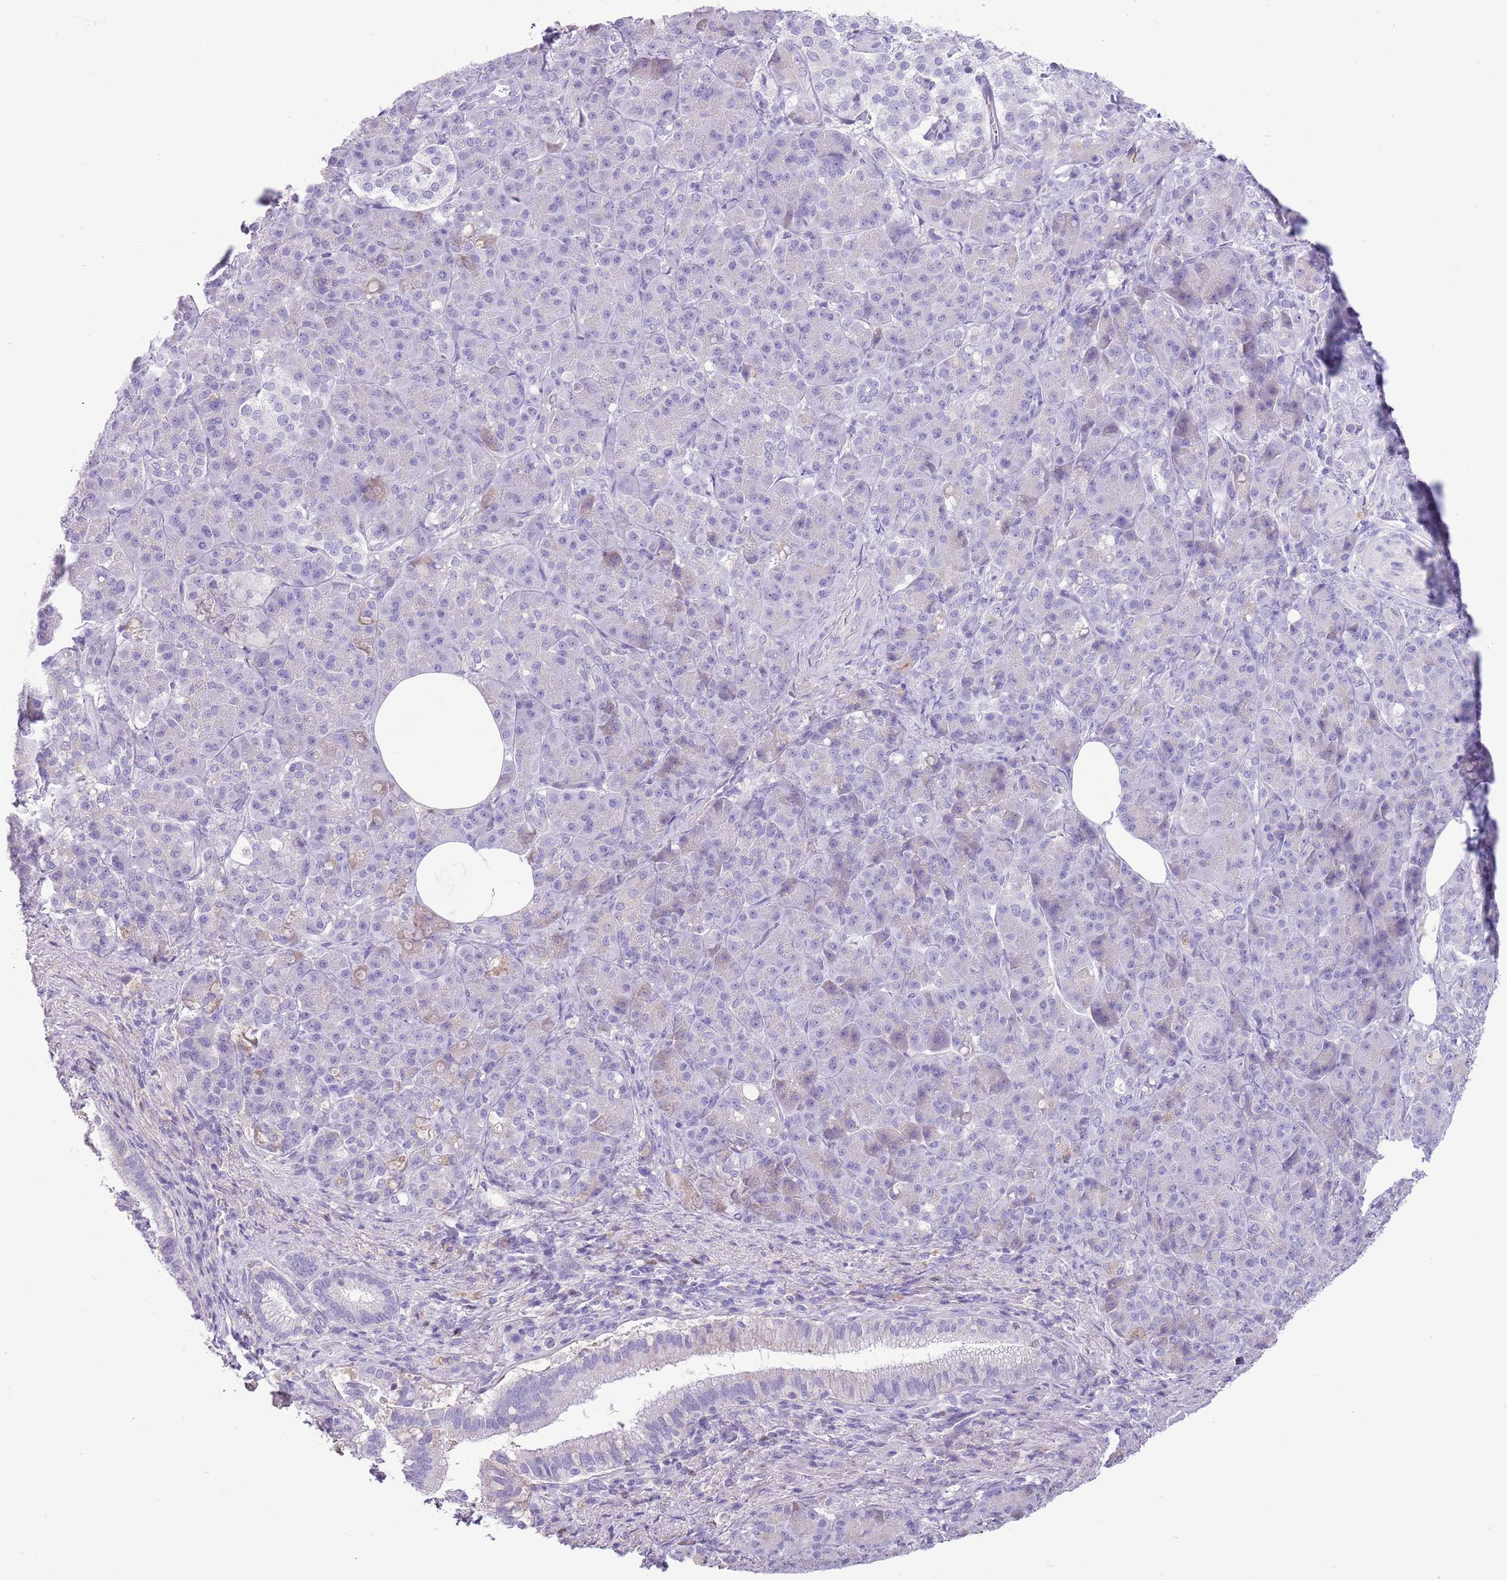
{"staining": {"intensity": "negative", "quantity": "none", "location": "none"}, "tissue": "pancreatic cancer", "cell_type": "Tumor cells", "image_type": "cancer", "snomed": [{"axis": "morphology", "description": "Adenocarcinoma, NOS"}, {"axis": "topography", "description": "Pancreas"}], "caption": "Immunohistochemistry (IHC) image of pancreatic adenocarcinoma stained for a protein (brown), which displays no positivity in tumor cells.", "gene": "TOX2", "patient": {"sex": "male", "age": 57}}